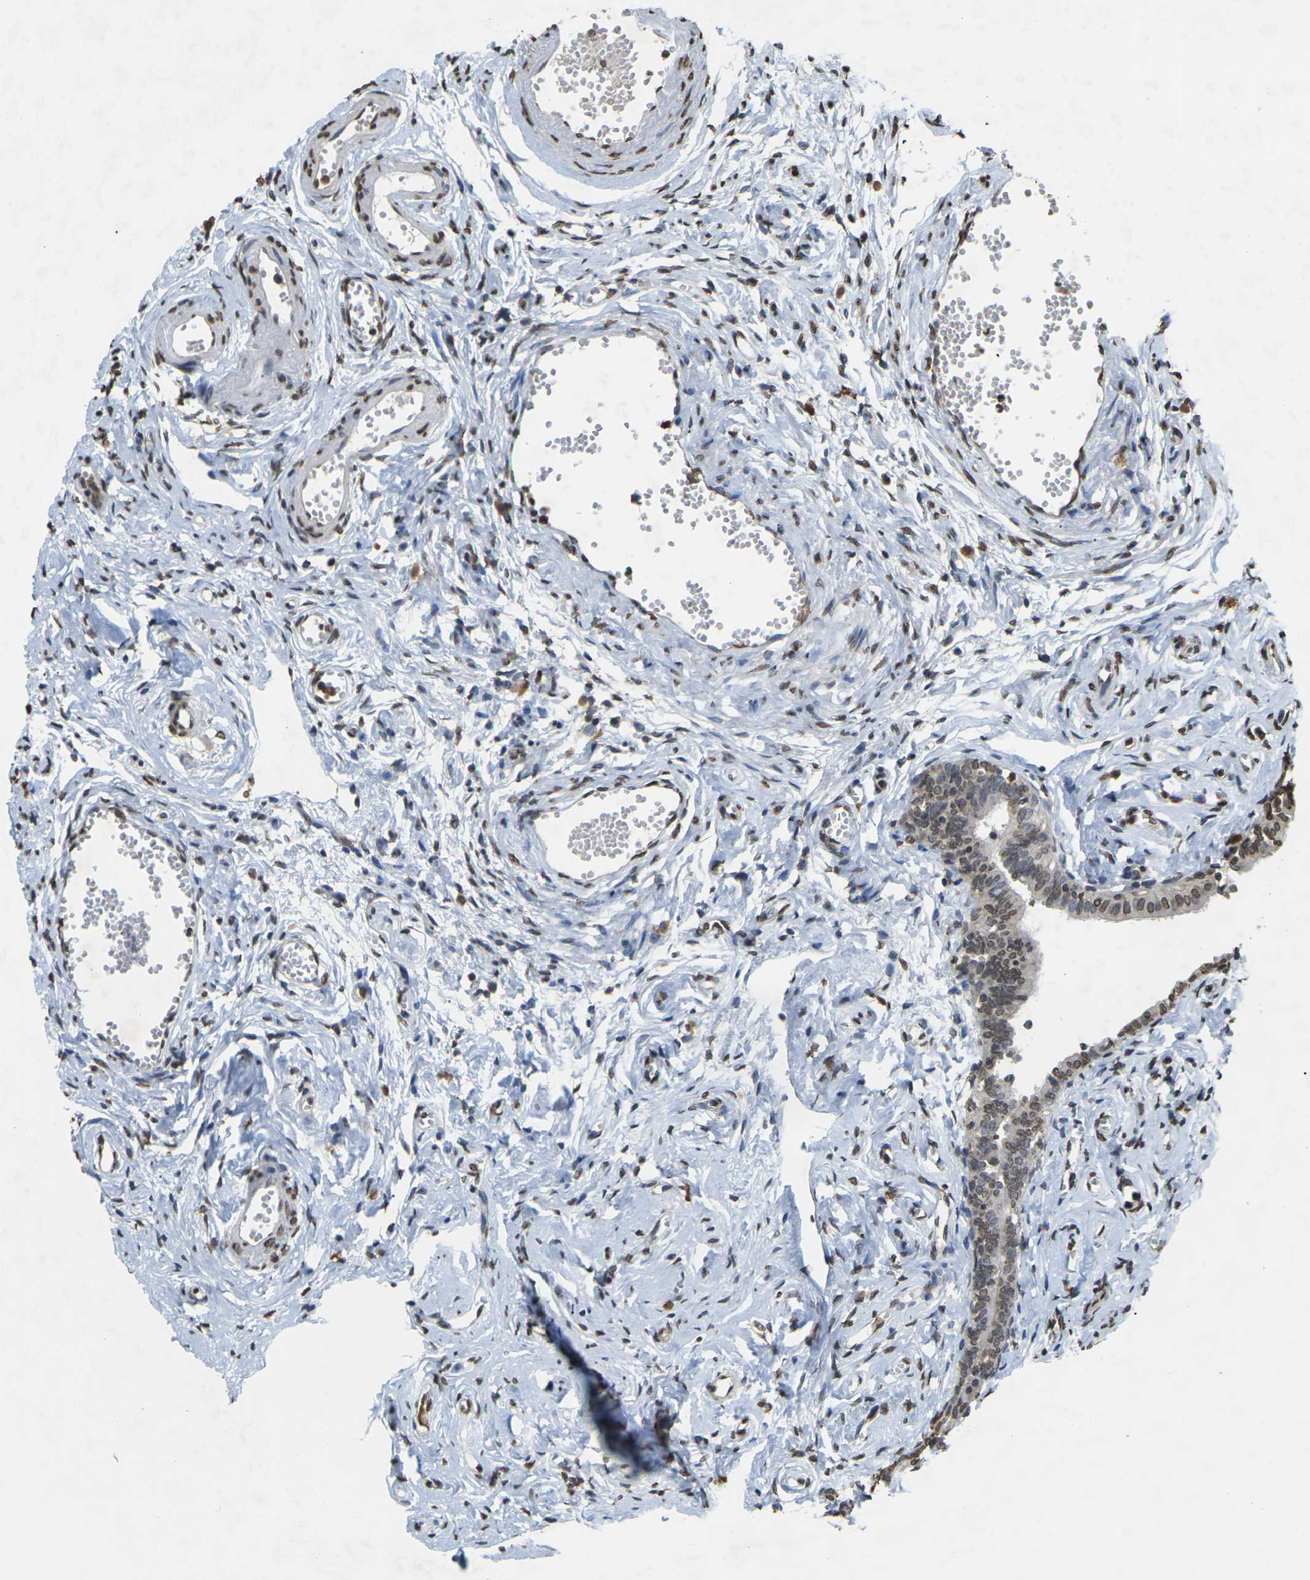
{"staining": {"intensity": "strong", "quantity": ">75%", "location": "nuclear"}, "tissue": "fallopian tube", "cell_type": "Glandular cells", "image_type": "normal", "snomed": [{"axis": "morphology", "description": "Normal tissue, NOS"}, {"axis": "topography", "description": "Fallopian tube"}], "caption": "A brown stain highlights strong nuclear staining of a protein in glandular cells of benign human fallopian tube. The staining was performed using DAB (3,3'-diaminobenzidine) to visualize the protein expression in brown, while the nuclei were stained in blue with hematoxylin (Magnification: 20x).", "gene": "EMSY", "patient": {"sex": "female", "age": 71}}